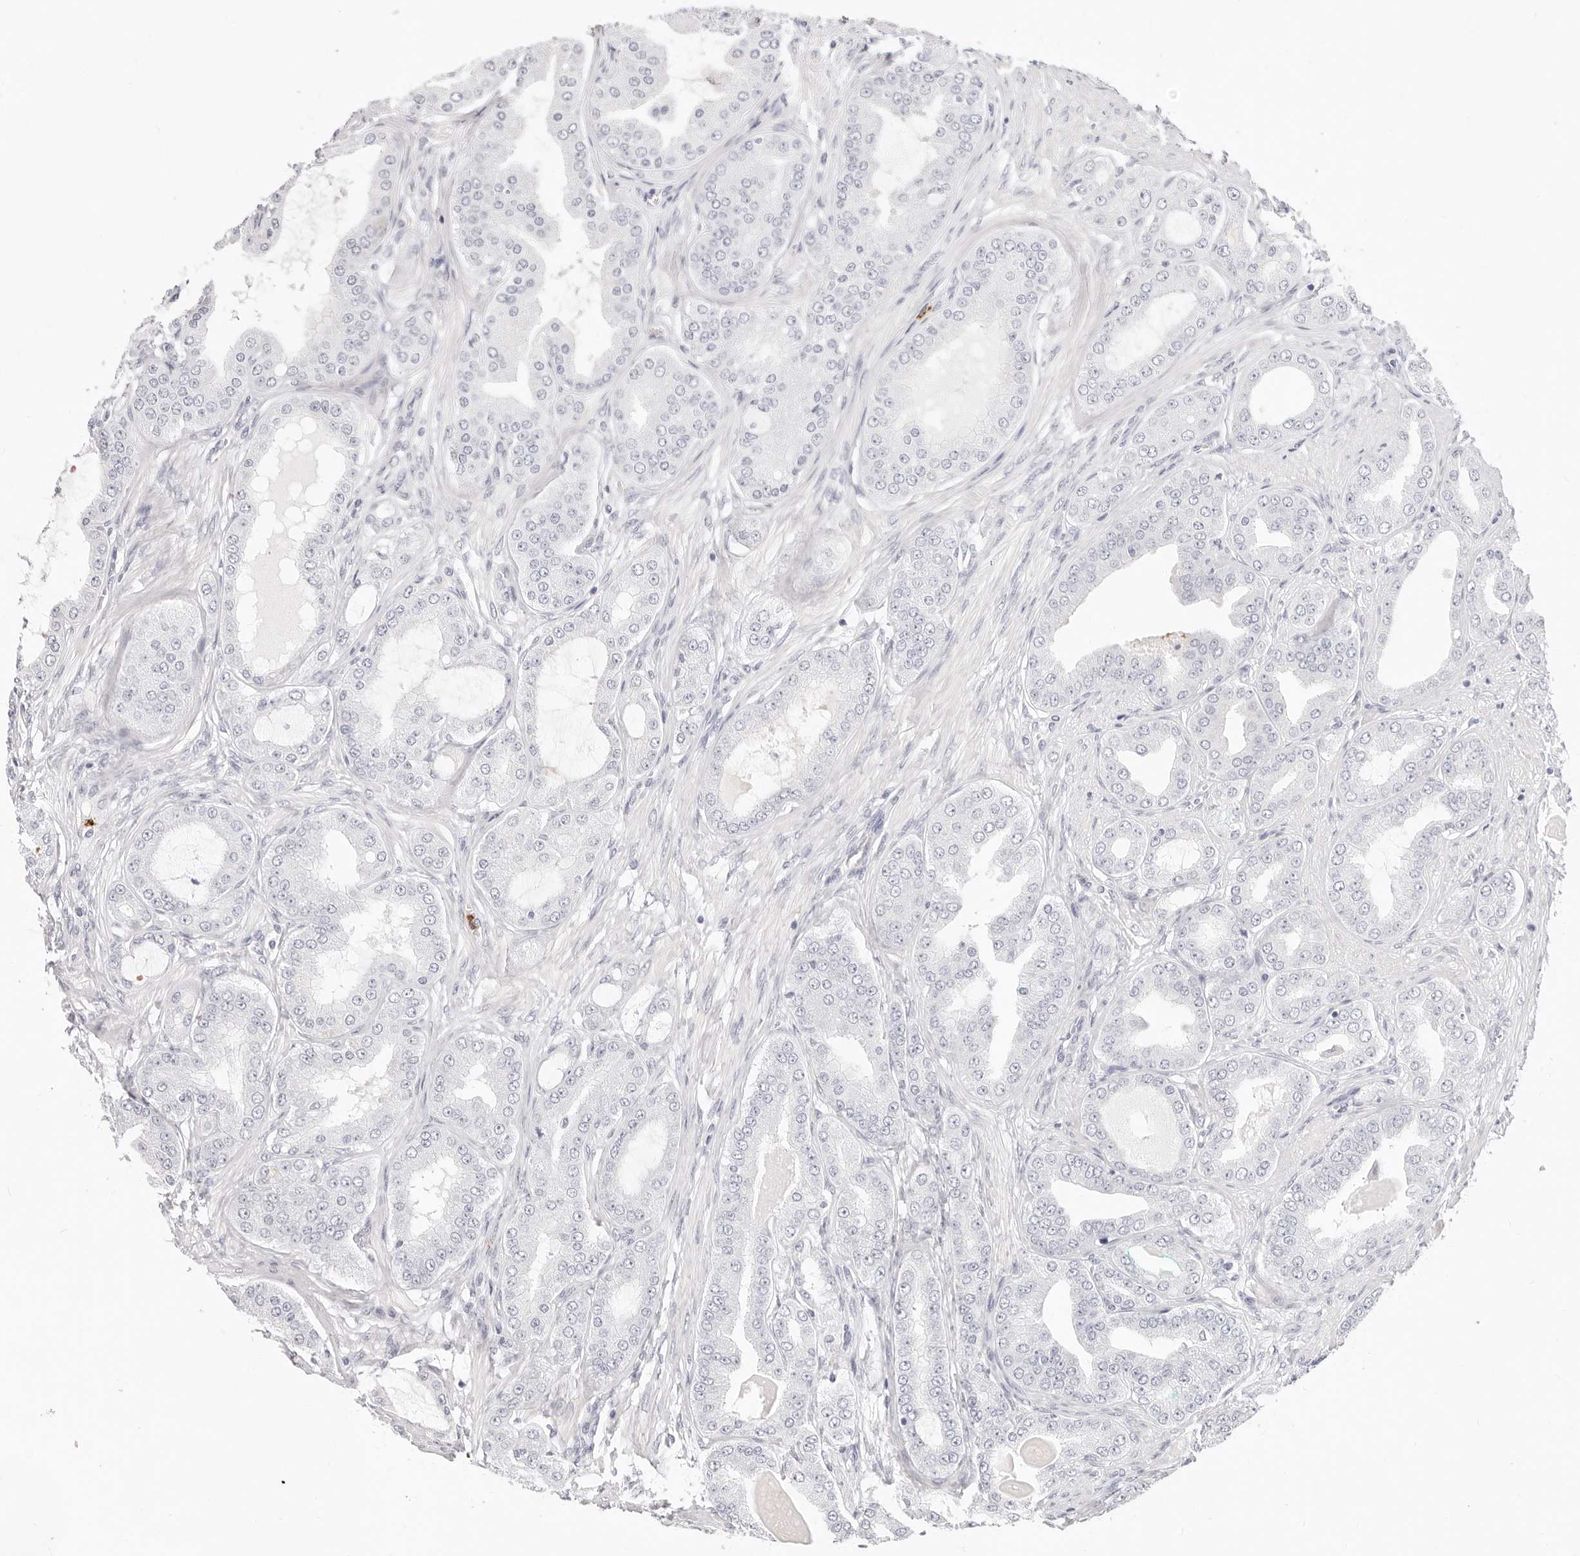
{"staining": {"intensity": "negative", "quantity": "none", "location": "none"}, "tissue": "prostate cancer", "cell_type": "Tumor cells", "image_type": "cancer", "snomed": [{"axis": "morphology", "description": "Adenocarcinoma, High grade"}, {"axis": "topography", "description": "Prostate"}], "caption": "A histopathology image of prostate cancer (adenocarcinoma (high-grade)) stained for a protein reveals no brown staining in tumor cells.", "gene": "CAMP", "patient": {"sex": "male", "age": 60}}